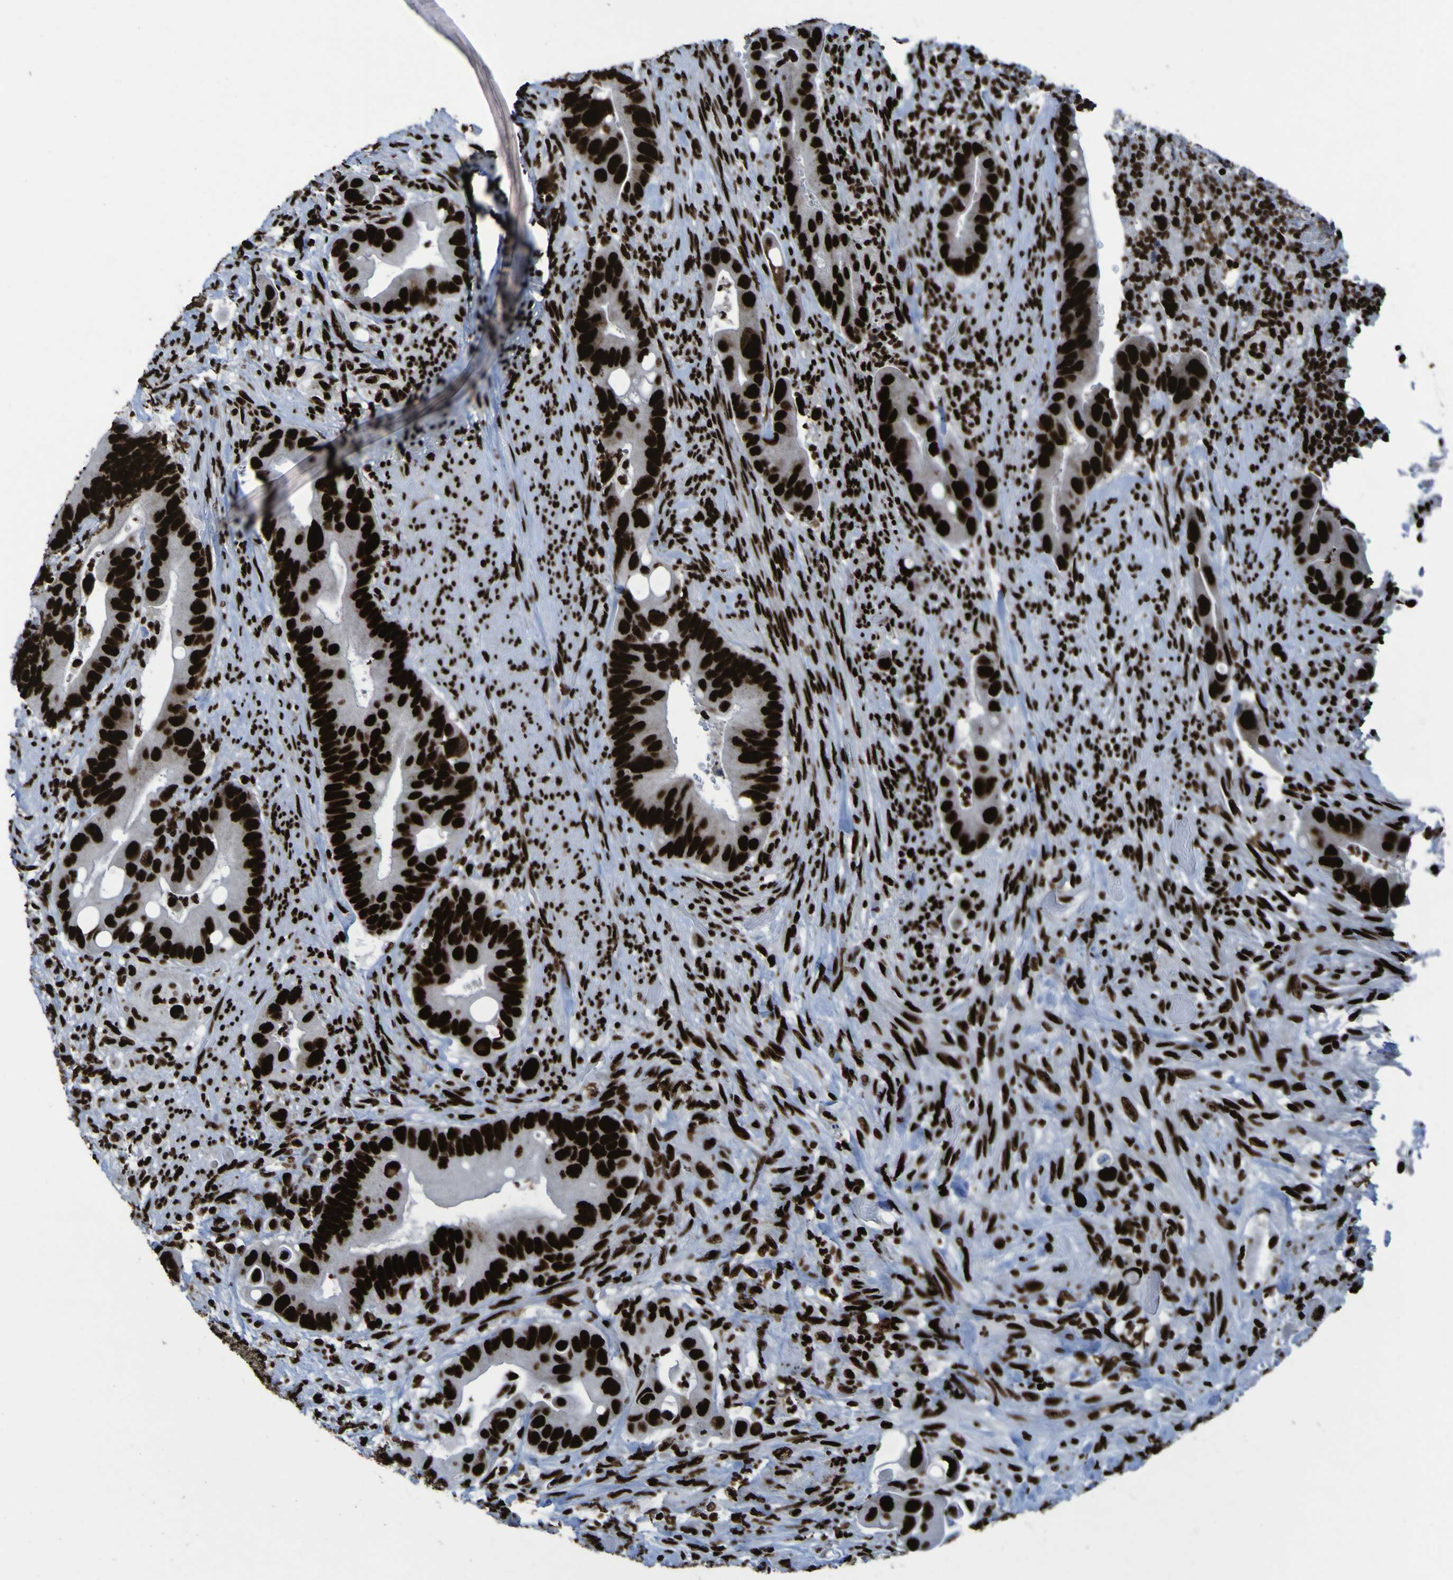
{"staining": {"intensity": "strong", "quantity": ">75%", "location": "nuclear"}, "tissue": "colorectal cancer", "cell_type": "Tumor cells", "image_type": "cancer", "snomed": [{"axis": "morphology", "description": "Adenocarcinoma, NOS"}, {"axis": "topography", "description": "Rectum"}], "caption": "This is an image of immunohistochemistry staining of colorectal cancer (adenocarcinoma), which shows strong positivity in the nuclear of tumor cells.", "gene": "NPM1", "patient": {"sex": "female", "age": 57}}